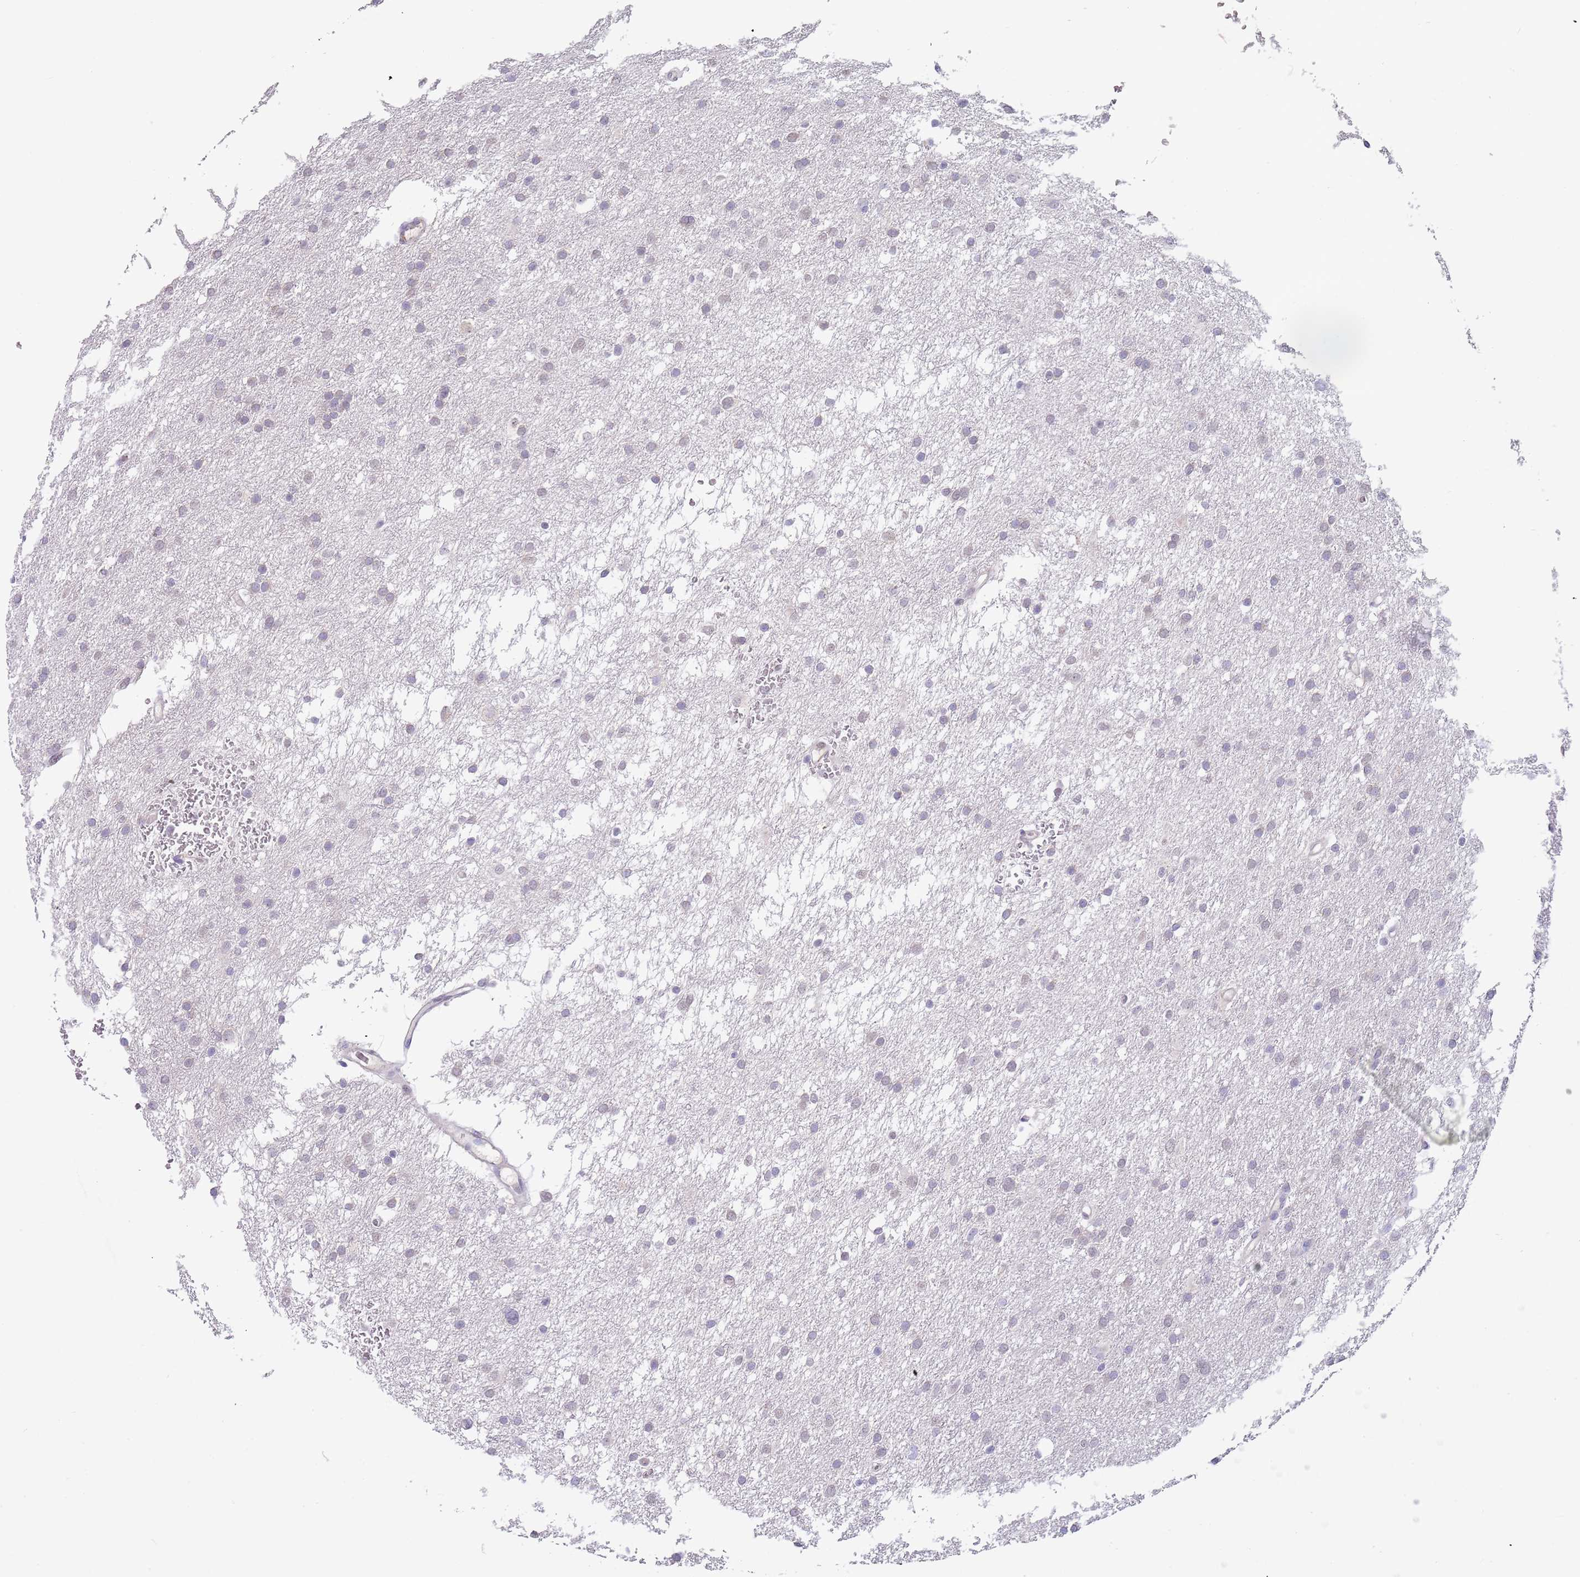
{"staining": {"intensity": "negative", "quantity": "none", "location": "none"}, "tissue": "glioma", "cell_type": "Tumor cells", "image_type": "cancer", "snomed": [{"axis": "morphology", "description": "Glioma, malignant, High grade"}, {"axis": "topography", "description": "Cerebral cortex"}], "caption": "The photomicrograph displays no staining of tumor cells in high-grade glioma (malignant).", "gene": "TNRC6C", "patient": {"sex": "female", "age": 36}}